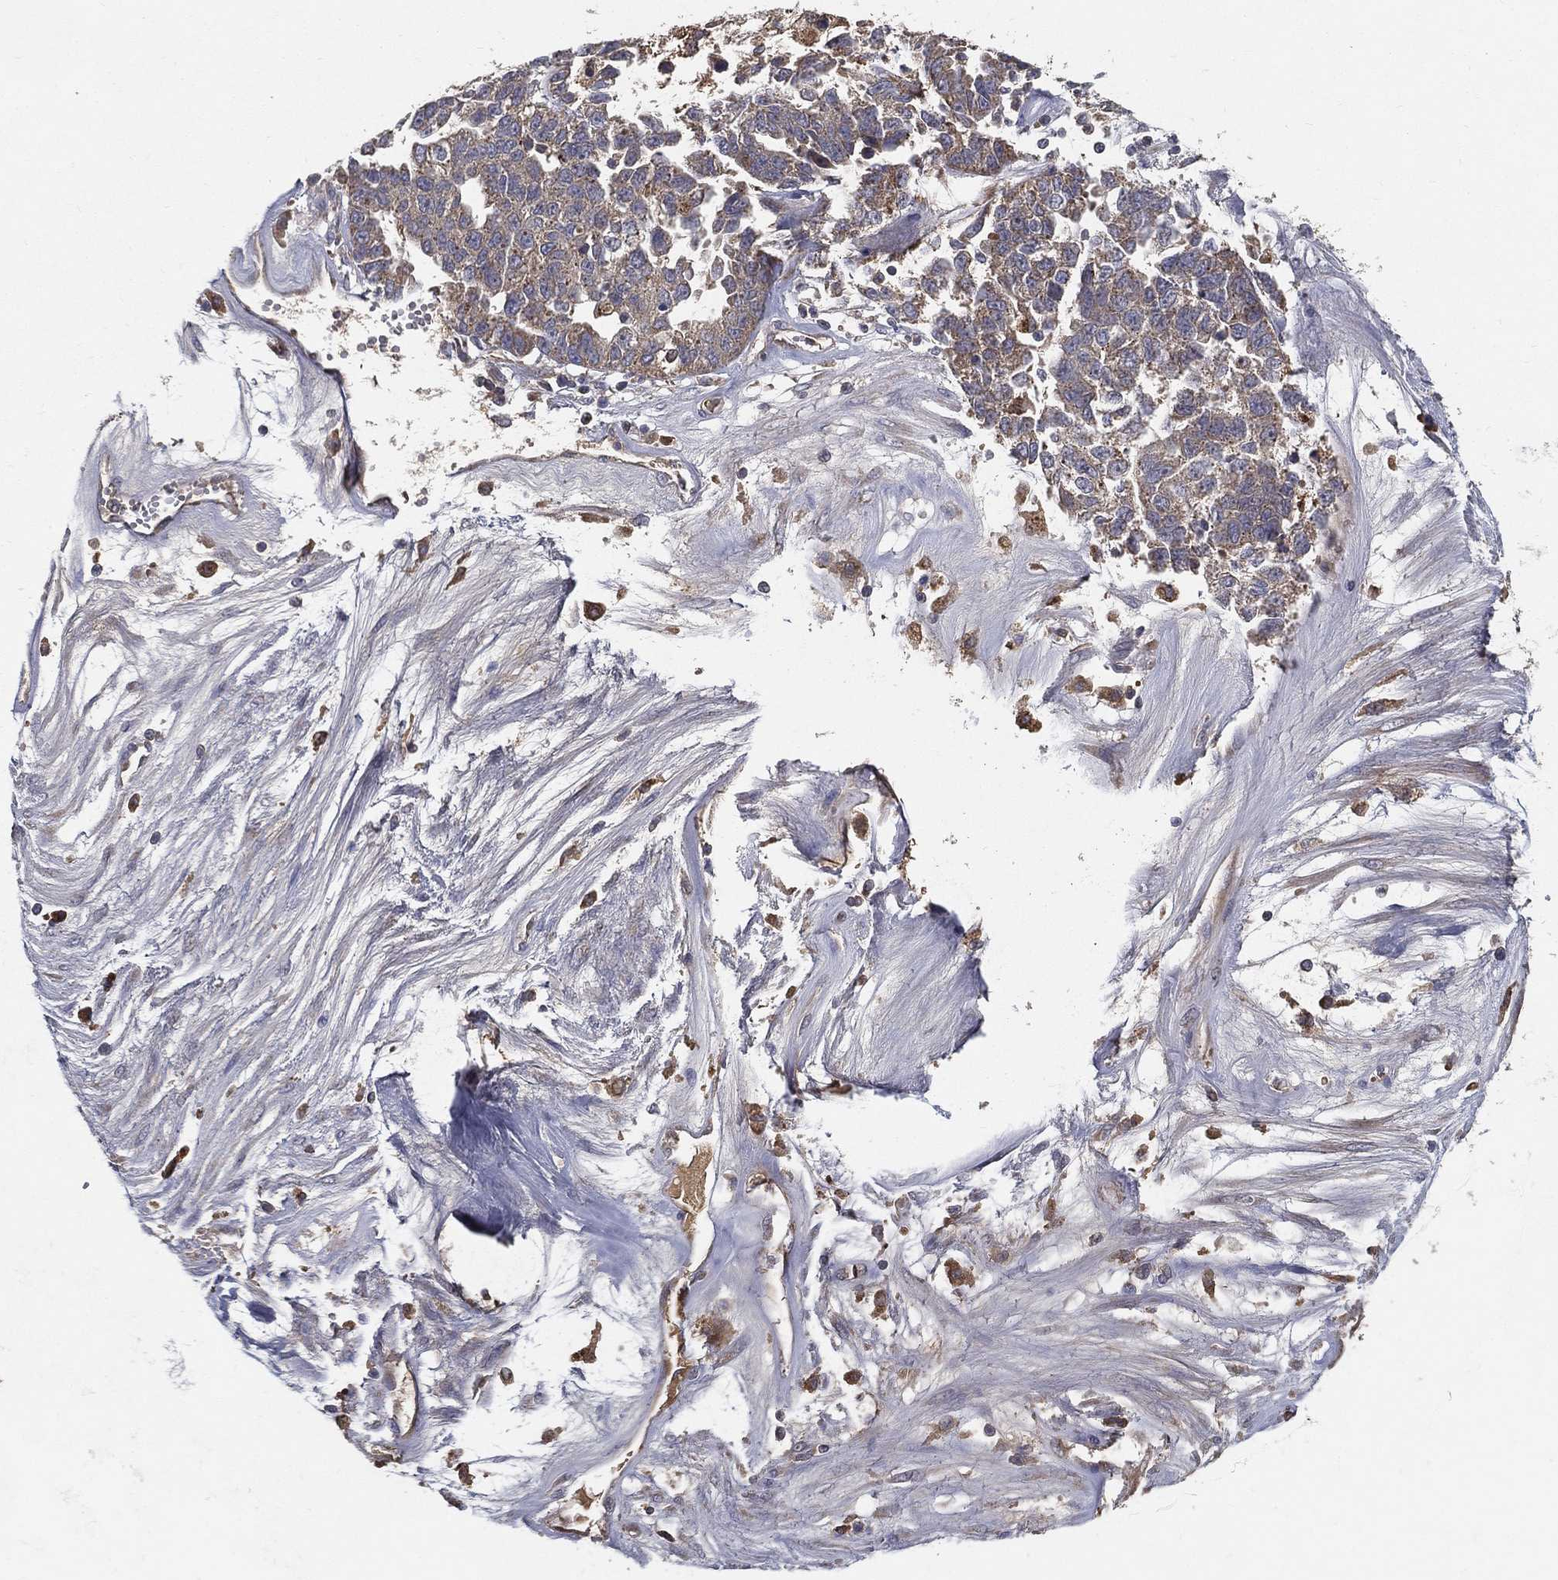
{"staining": {"intensity": "weak", "quantity": "<25%", "location": "cytoplasmic/membranous"}, "tissue": "ovarian cancer", "cell_type": "Tumor cells", "image_type": "cancer", "snomed": [{"axis": "morphology", "description": "Cystadenocarcinoma, serous, NOS"}, {"axis": "topography", "description": "Ovary"}], "caption": "DAB immunohistochemical staining of human ovarian cancer (serous cystadenocarcinoma) shows no significant expression in tumor cells.", "gene": "MT-ND1", "patient": {"sex": "female", "age": 87}}